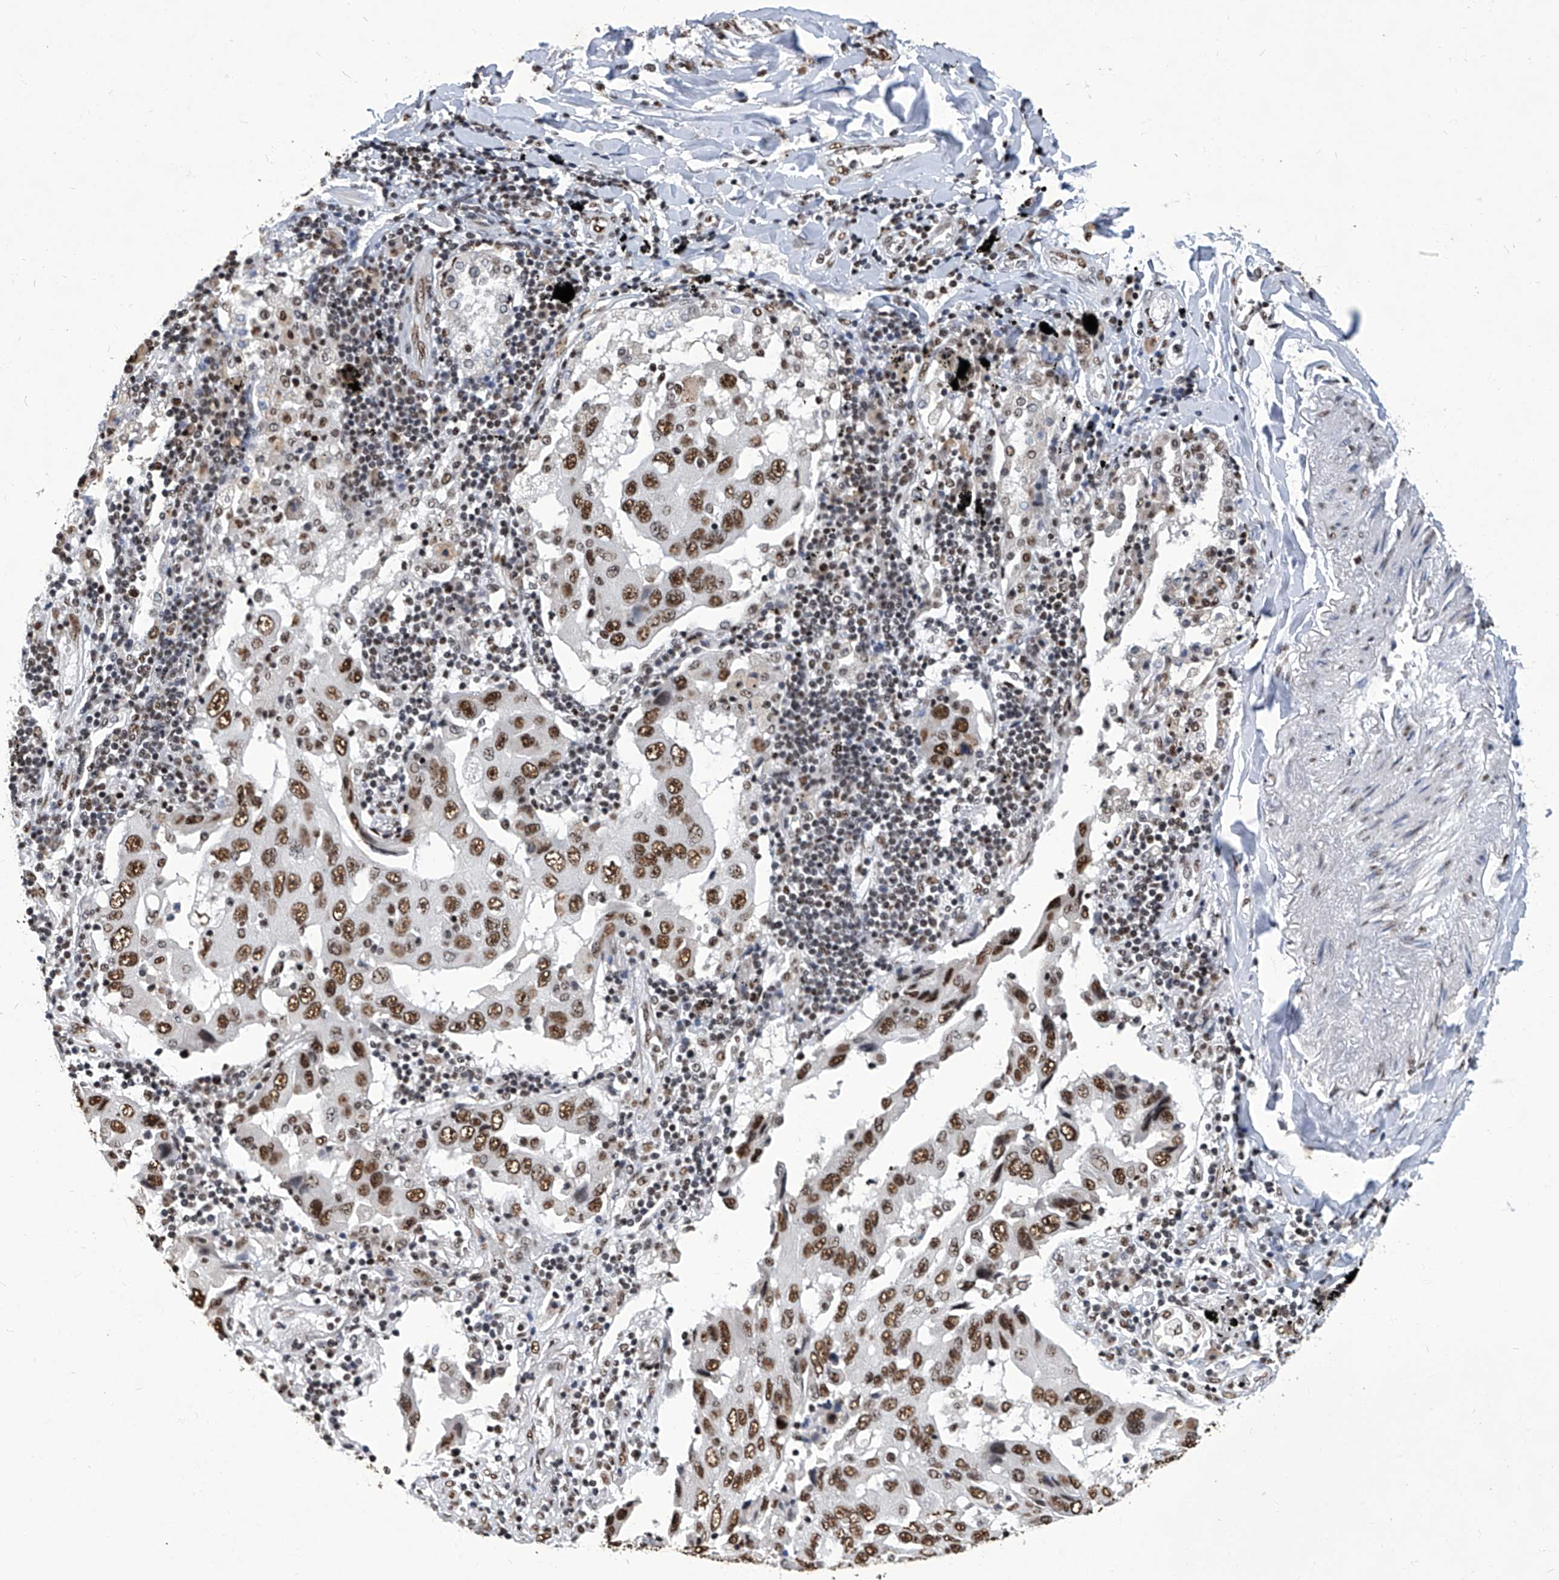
{"staining": {"intensity": "moderate", "quantity": ">75%", "location": "nuclear"}, "tissue": "lung cancer", "cell_type": "Tumor cells", "image_type": "cancer", "snomed": [{"axis": "morphology", "description": "Adenocarcinoma, NOS"}, {"axis": "topography", "description": "Lung"}], "caption": "This photomicrograph demonstrates immunohistochemistry staining of human lung cancer (adenocarcinoma), with medium moderate nuclear positivity in about >75% of tumor cells.", "gene": "HBP1", "patient": {"sex": "female", "age": 65}}